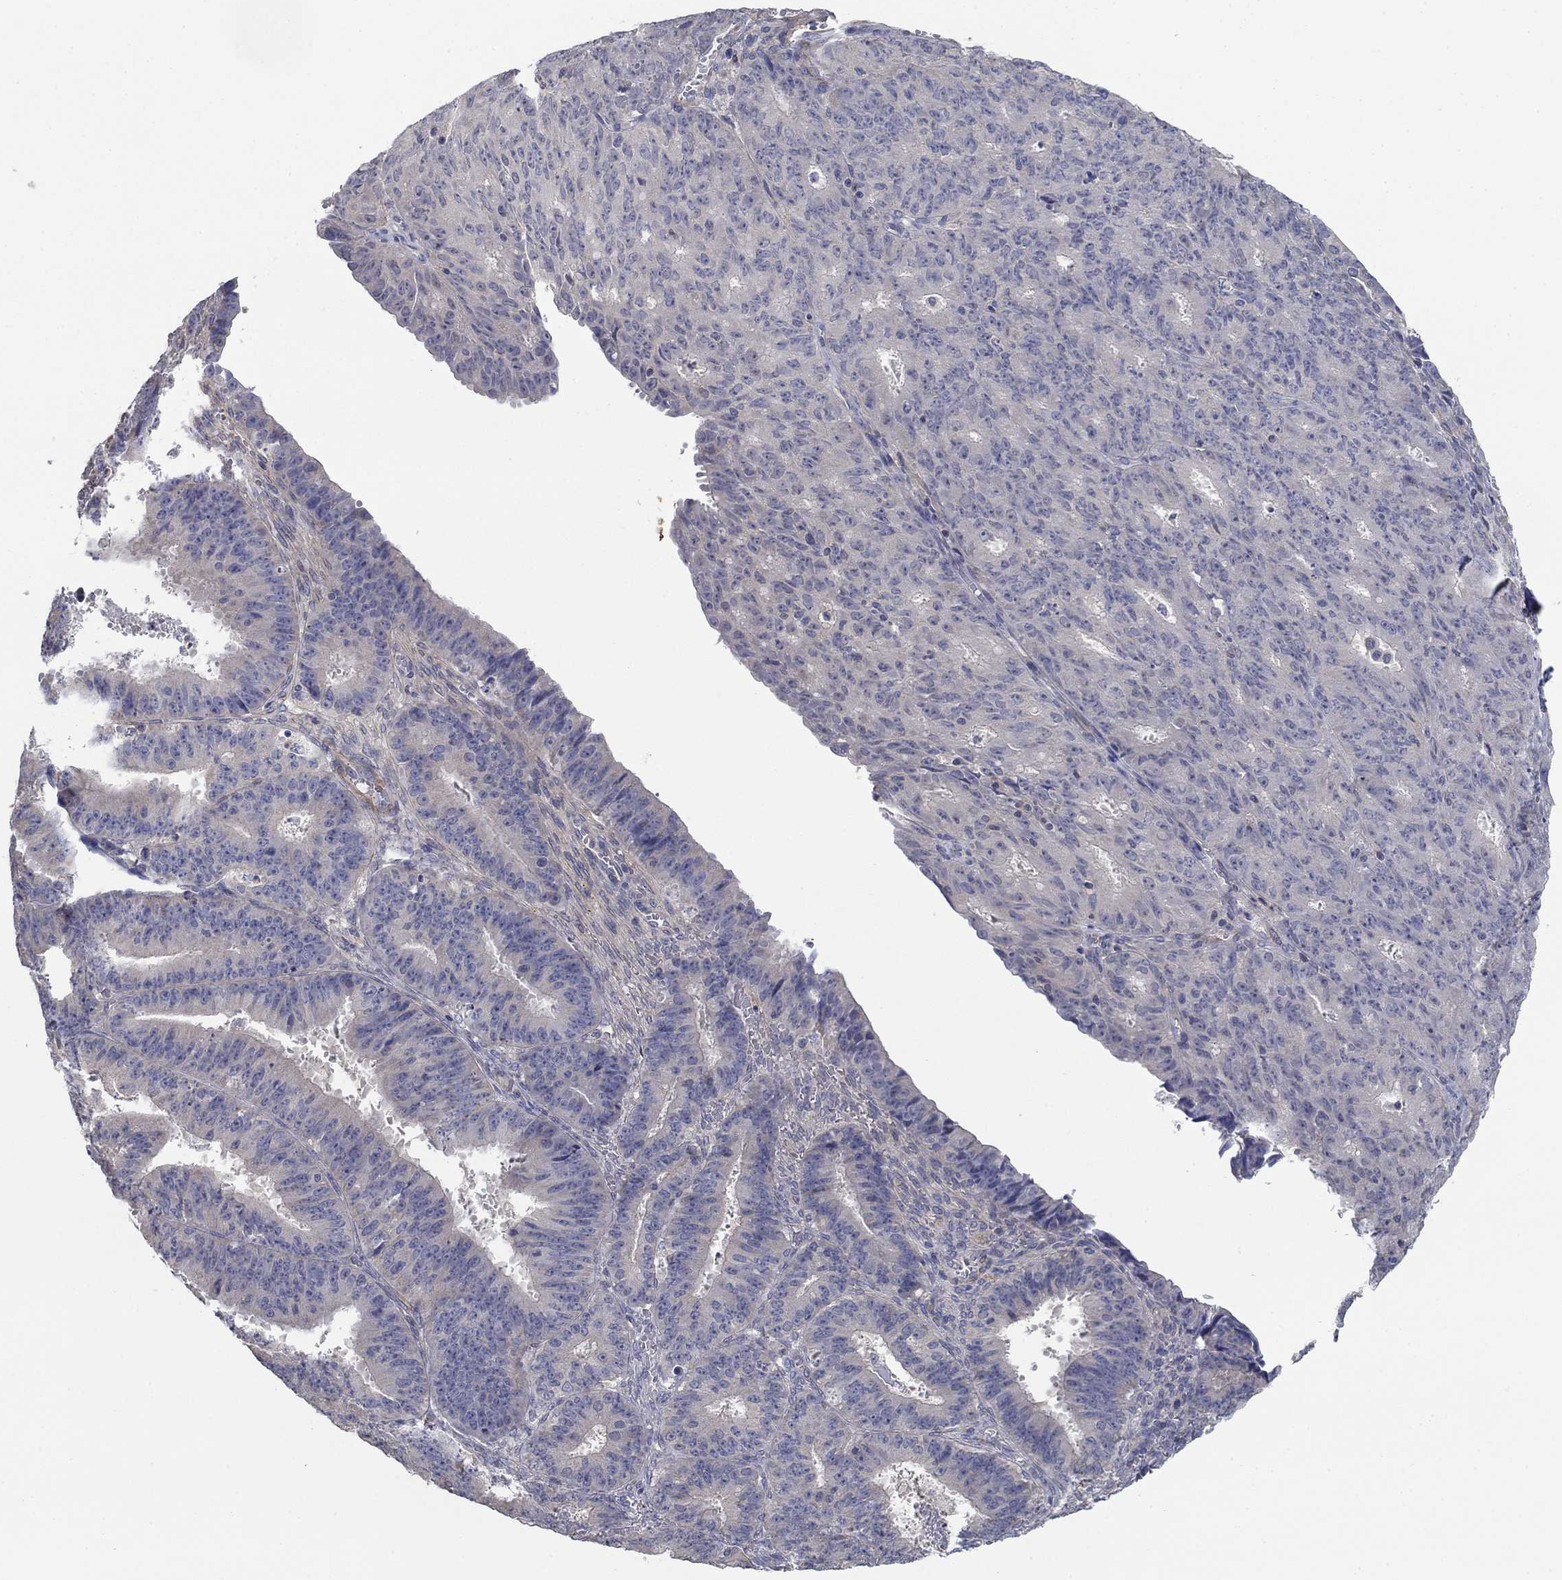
{"staining": {"intensity": "negative", "quantity": "none", "location": "none"}, "tissue": "ovarian cancer", "cell_type": "Tumor cells", "image_type": "cancer", "snomed": [{"axis": "morphology", "description": "Carcinoma, endometroid"}, {"axis": "topography", "description": "Ovary"}], "caption": "High magnification brightfield microscopy of ovarian endometroid carcinoma stained with DAB (brown) and counterstained with hematoxylin (blue): tumor cells show no significant expression.", "gene": "GRK7", "patient": {"sex": "female", "age": 42}}